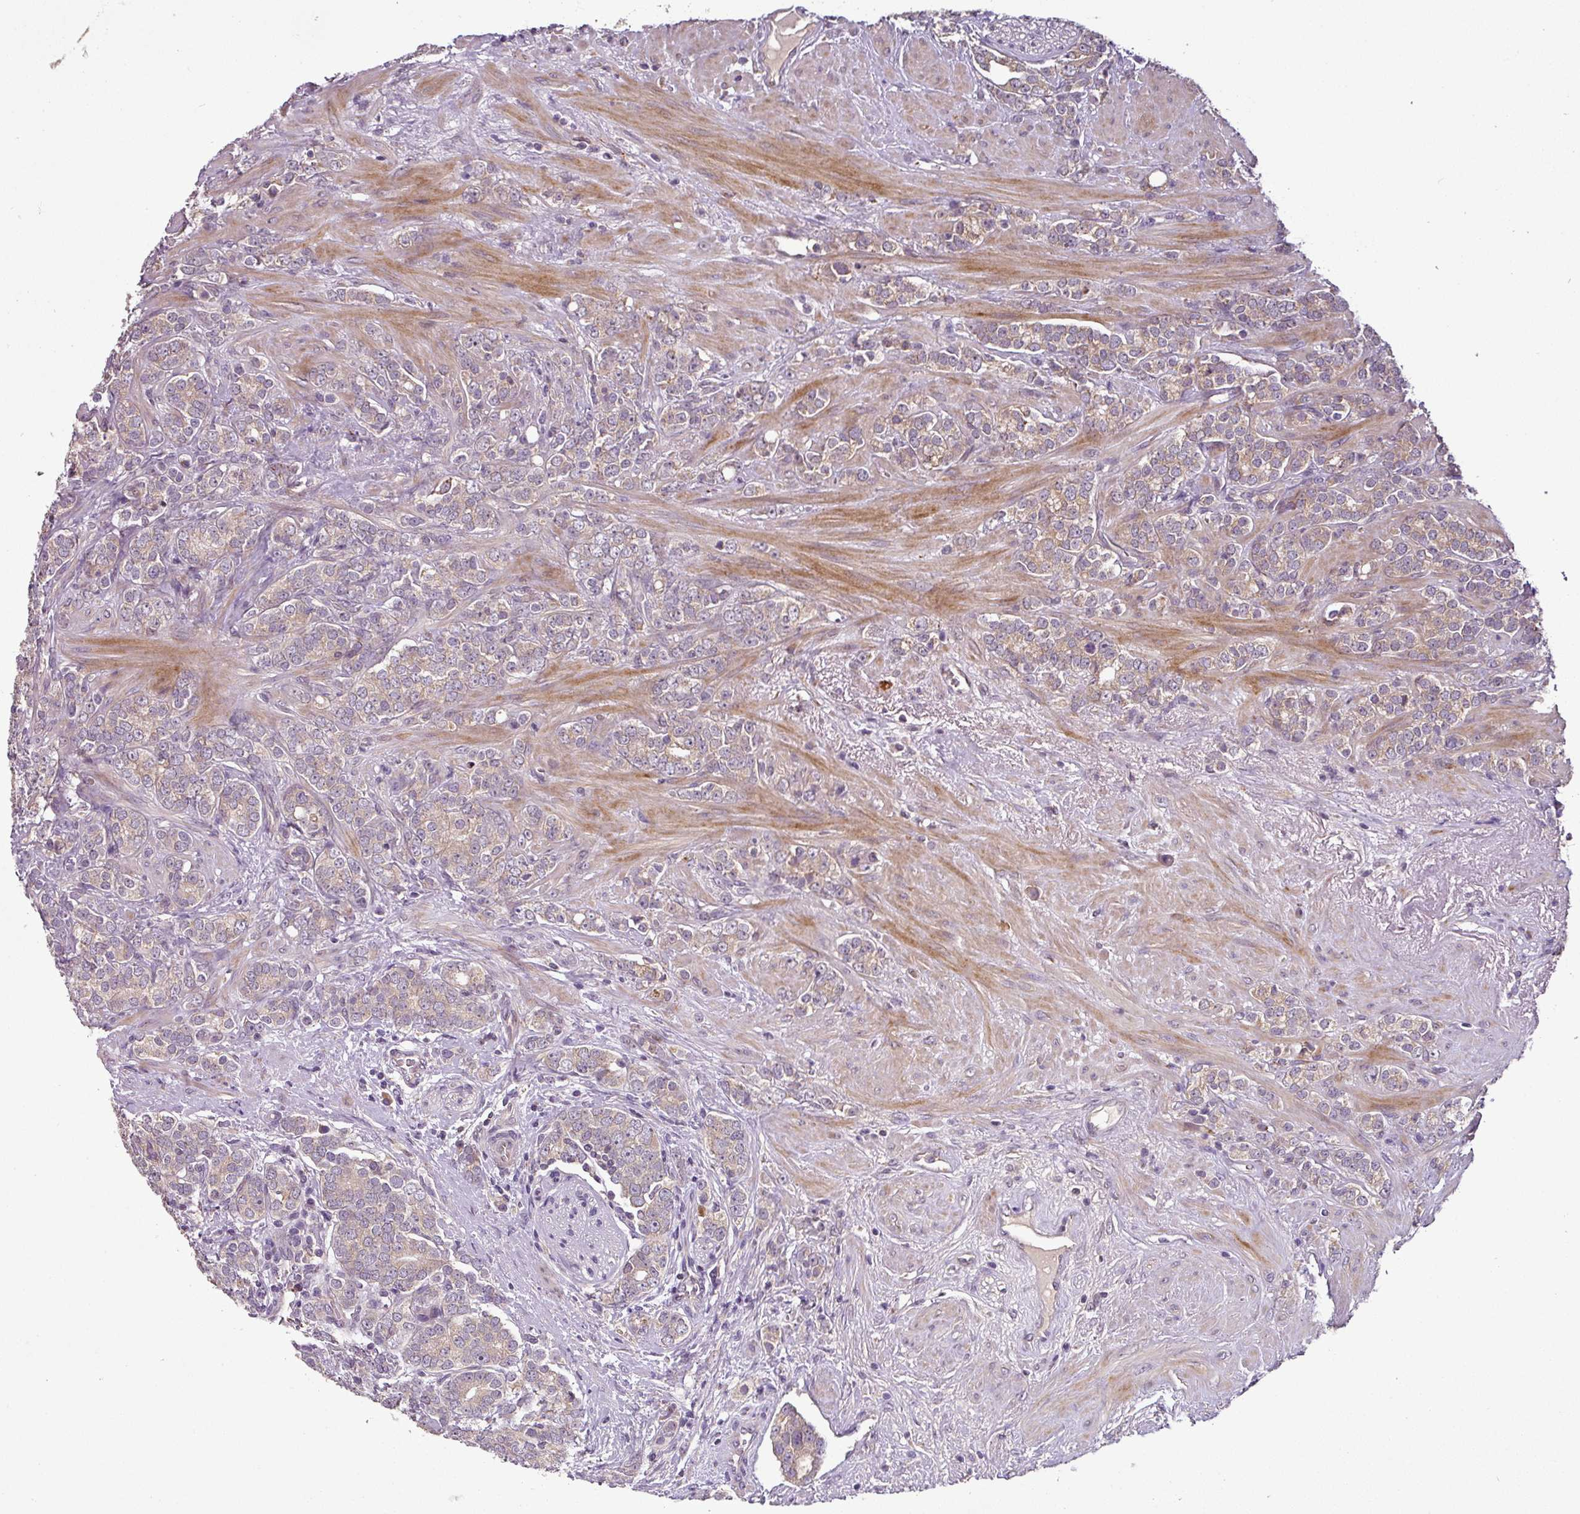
{"staining": {"intensity": "weak", "quantity": "25%-75%", "location": "cytoplasmic/membranous"}, "tissue": "prostate cancer", "cell_type": "Tumor cells", "image_type": "cancer", "snomed": [{"axis": "morphology", "description": "Adenocarcinoma, High grade"}, {"axis": "topography", "description": "Prostate"}], "caption": "Weak cytoplasmic/membranous protein expression is present in about 25%-75% of tumor cells in prostate cancer.", "gene": "SPCS3", "patient": {"sex": "male", "age": 64}}